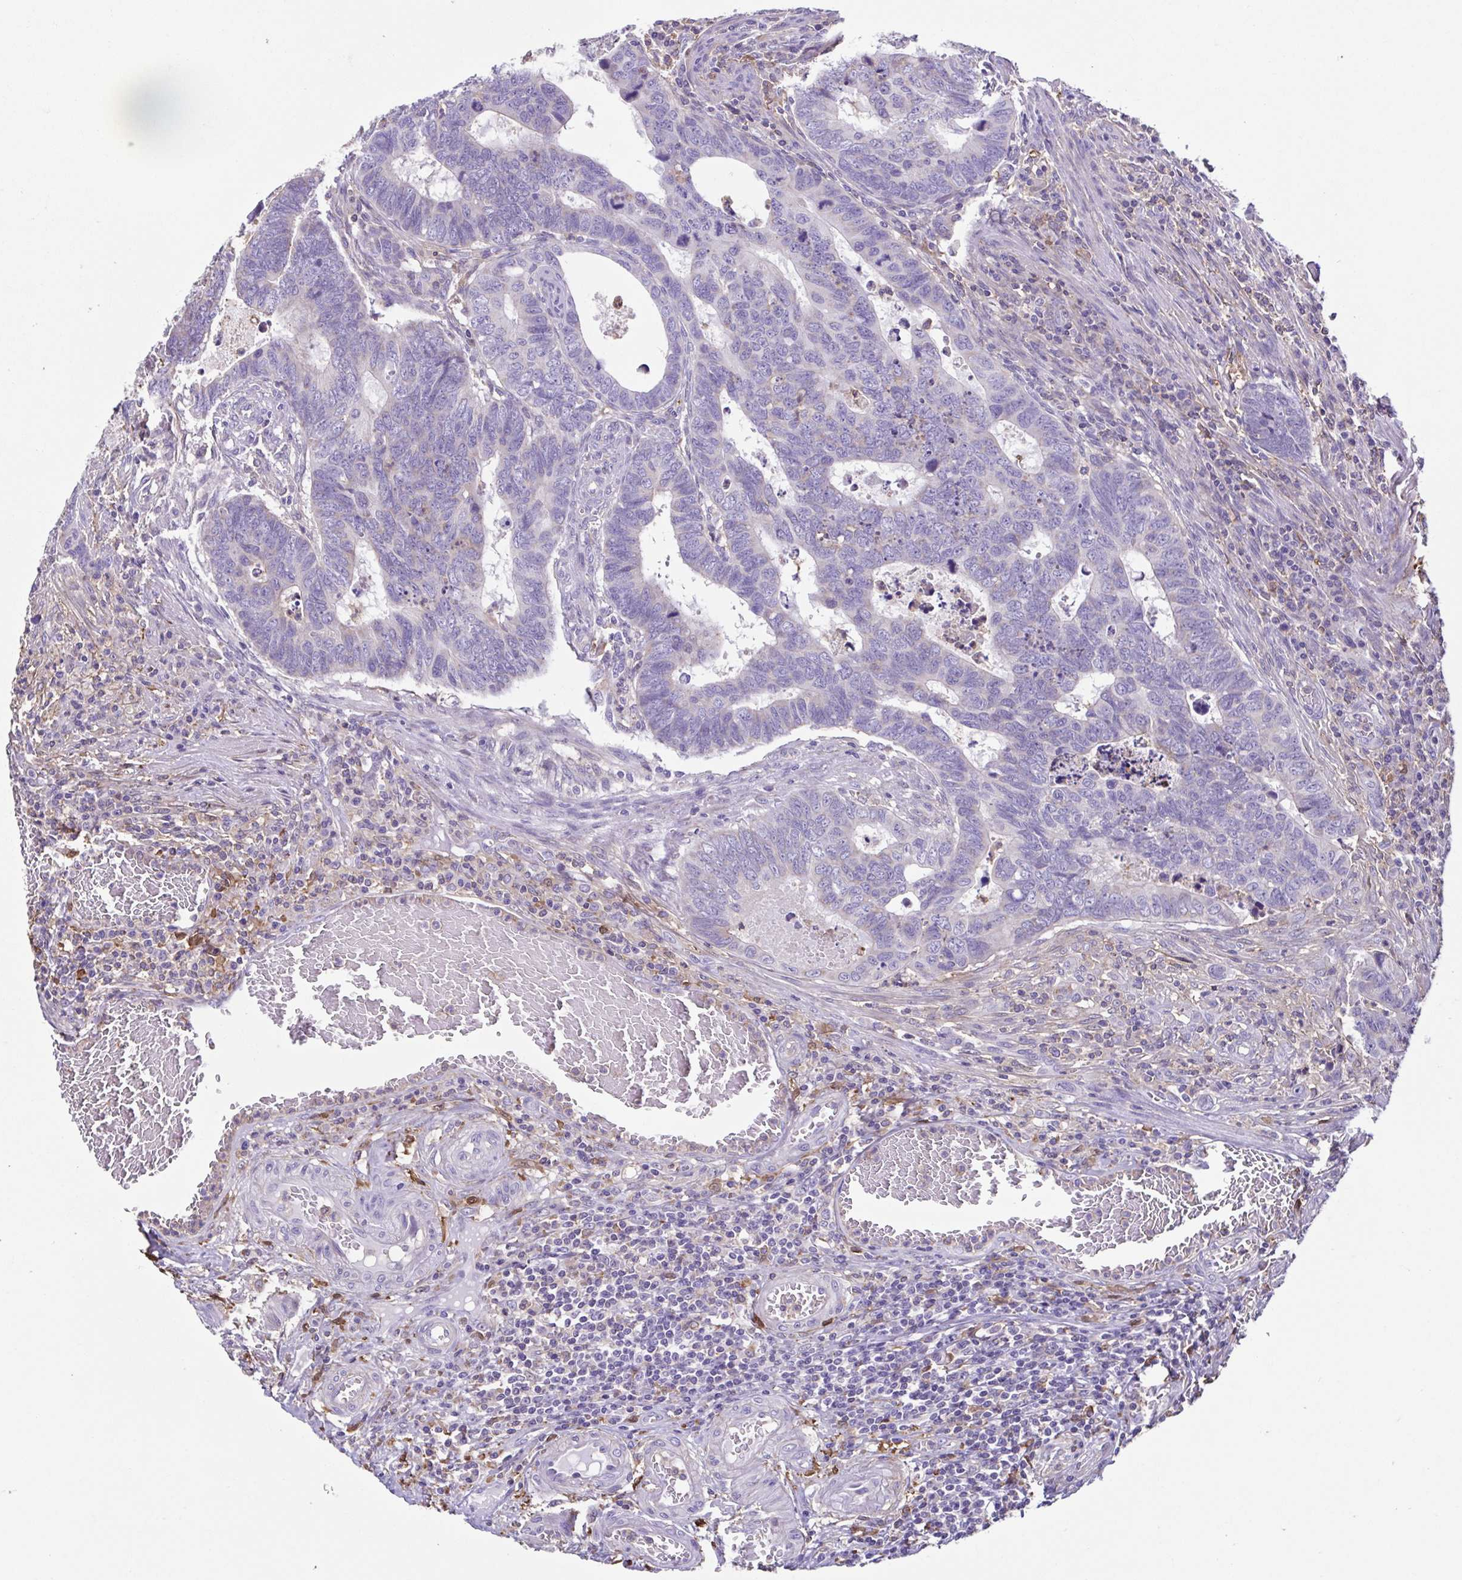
{"staining": {"intensity": "negative", "quantity": "none", "location": "none"}, "tissue": "colorectal cancer", "cell_type": "Tumor cells", "image_type": "cancer", "snomed": [{"axis": "morphology", "description": "Adenocarcinoma, NOS"}, {"axis": "topography", "description": "Colon"}], "caption": "Colorectal cancer (adenocarcinoma) was stained to show a protein in brown. There is no significant staining in tumor cells.", "gene": "ANXA10", "patient": {"sex": "male", "age": 62}}